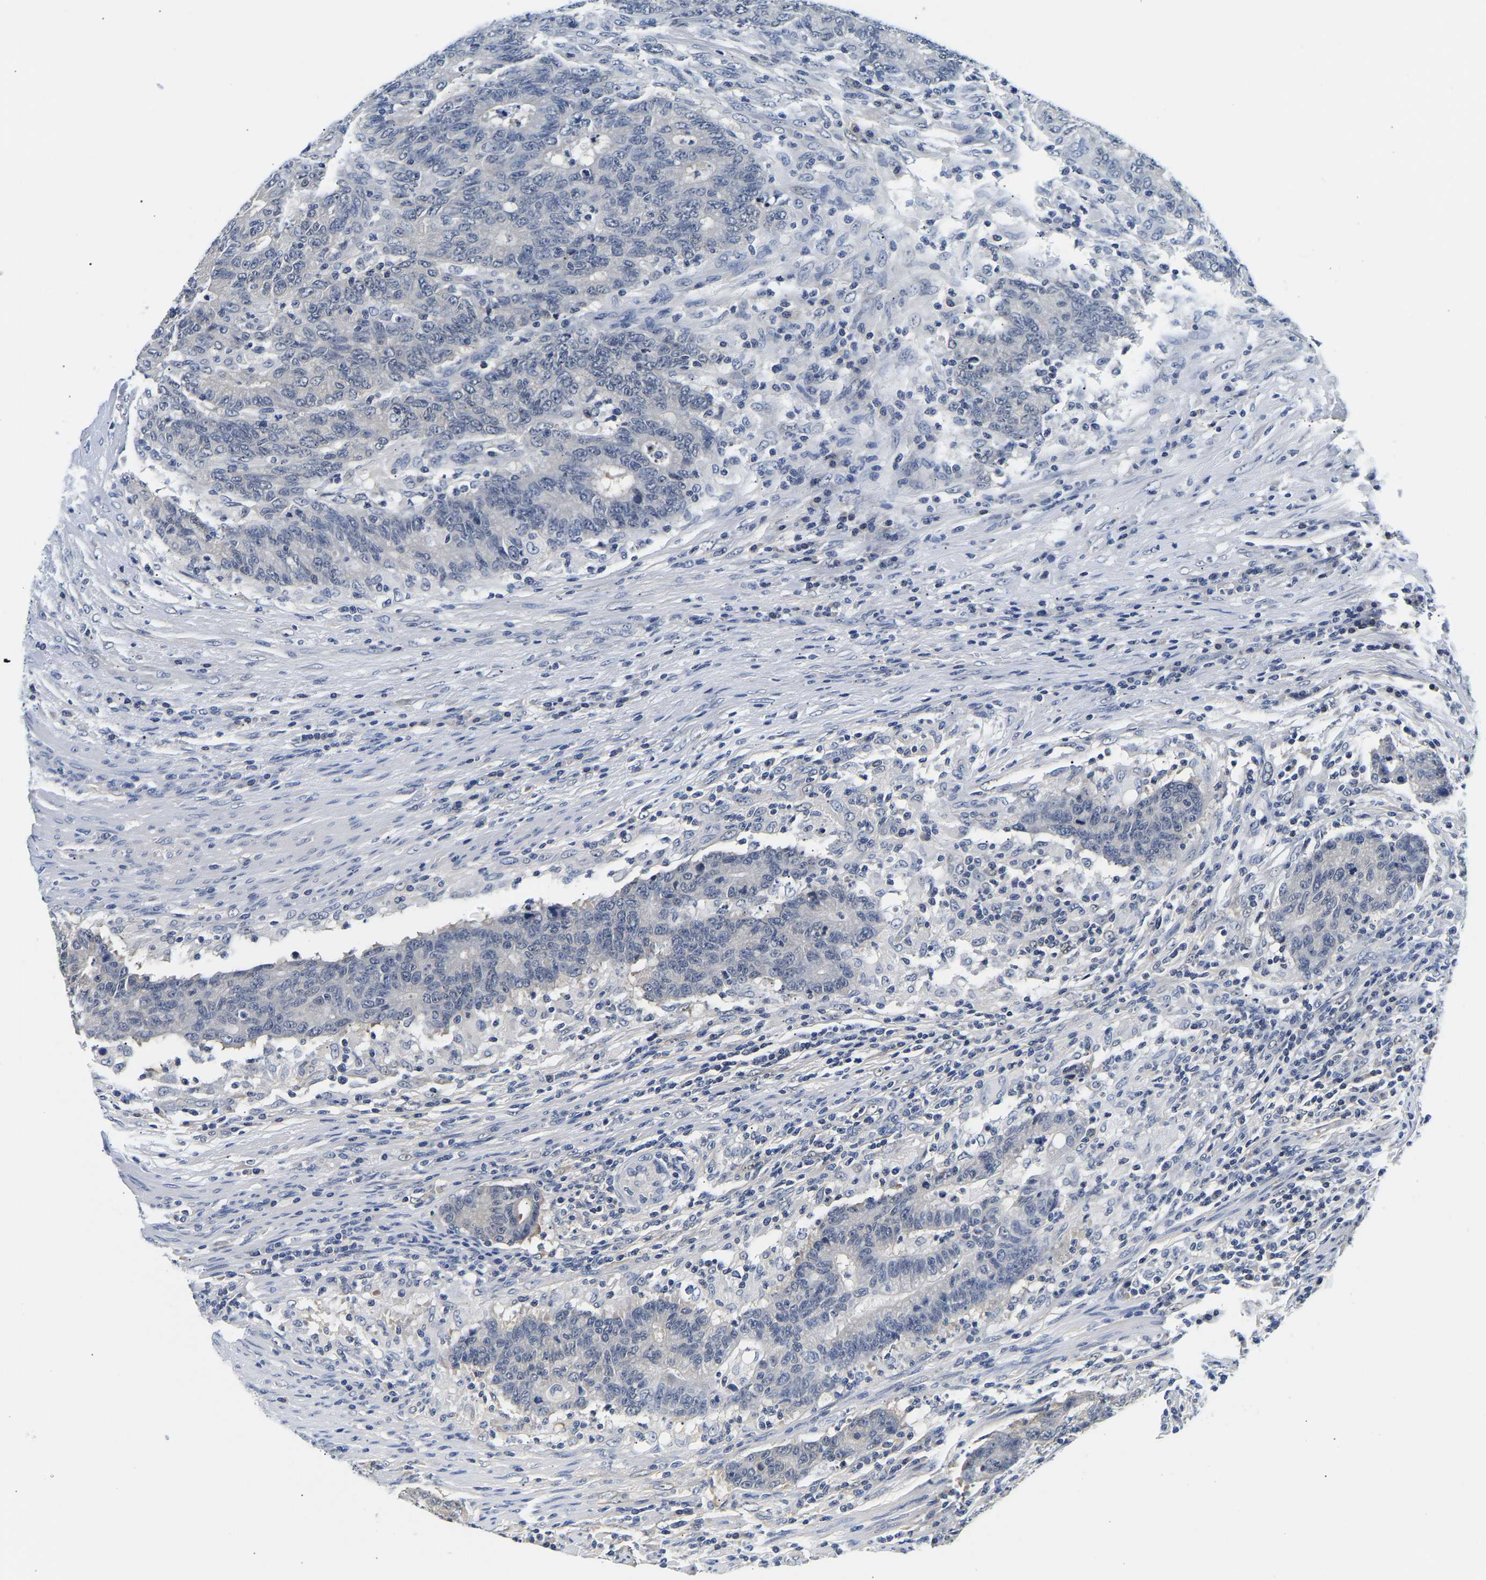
{"staining": {"intensity": "negative", "quantity": "none", "location": "none"}, "tissue": "colorectal cancer", "cell_type": "Tumor cells", "image_type": "cancer", "snomed": [{"axis": "morphology", "description": "Normal tissue, NOS"}, {"axis": "morphology", "description": "Adenocarcinoma, NOS"}, {"axis": "topography", "description": "Colon"}], "caption": "DAB (3,3'-diaminobenzidine) immunohistochemical staining of adenocarcinoma (colorectal) shows no significant staining in tumor cells.", "gene": "UCHL3", "patient": {"sex": "female", "age": 75}}